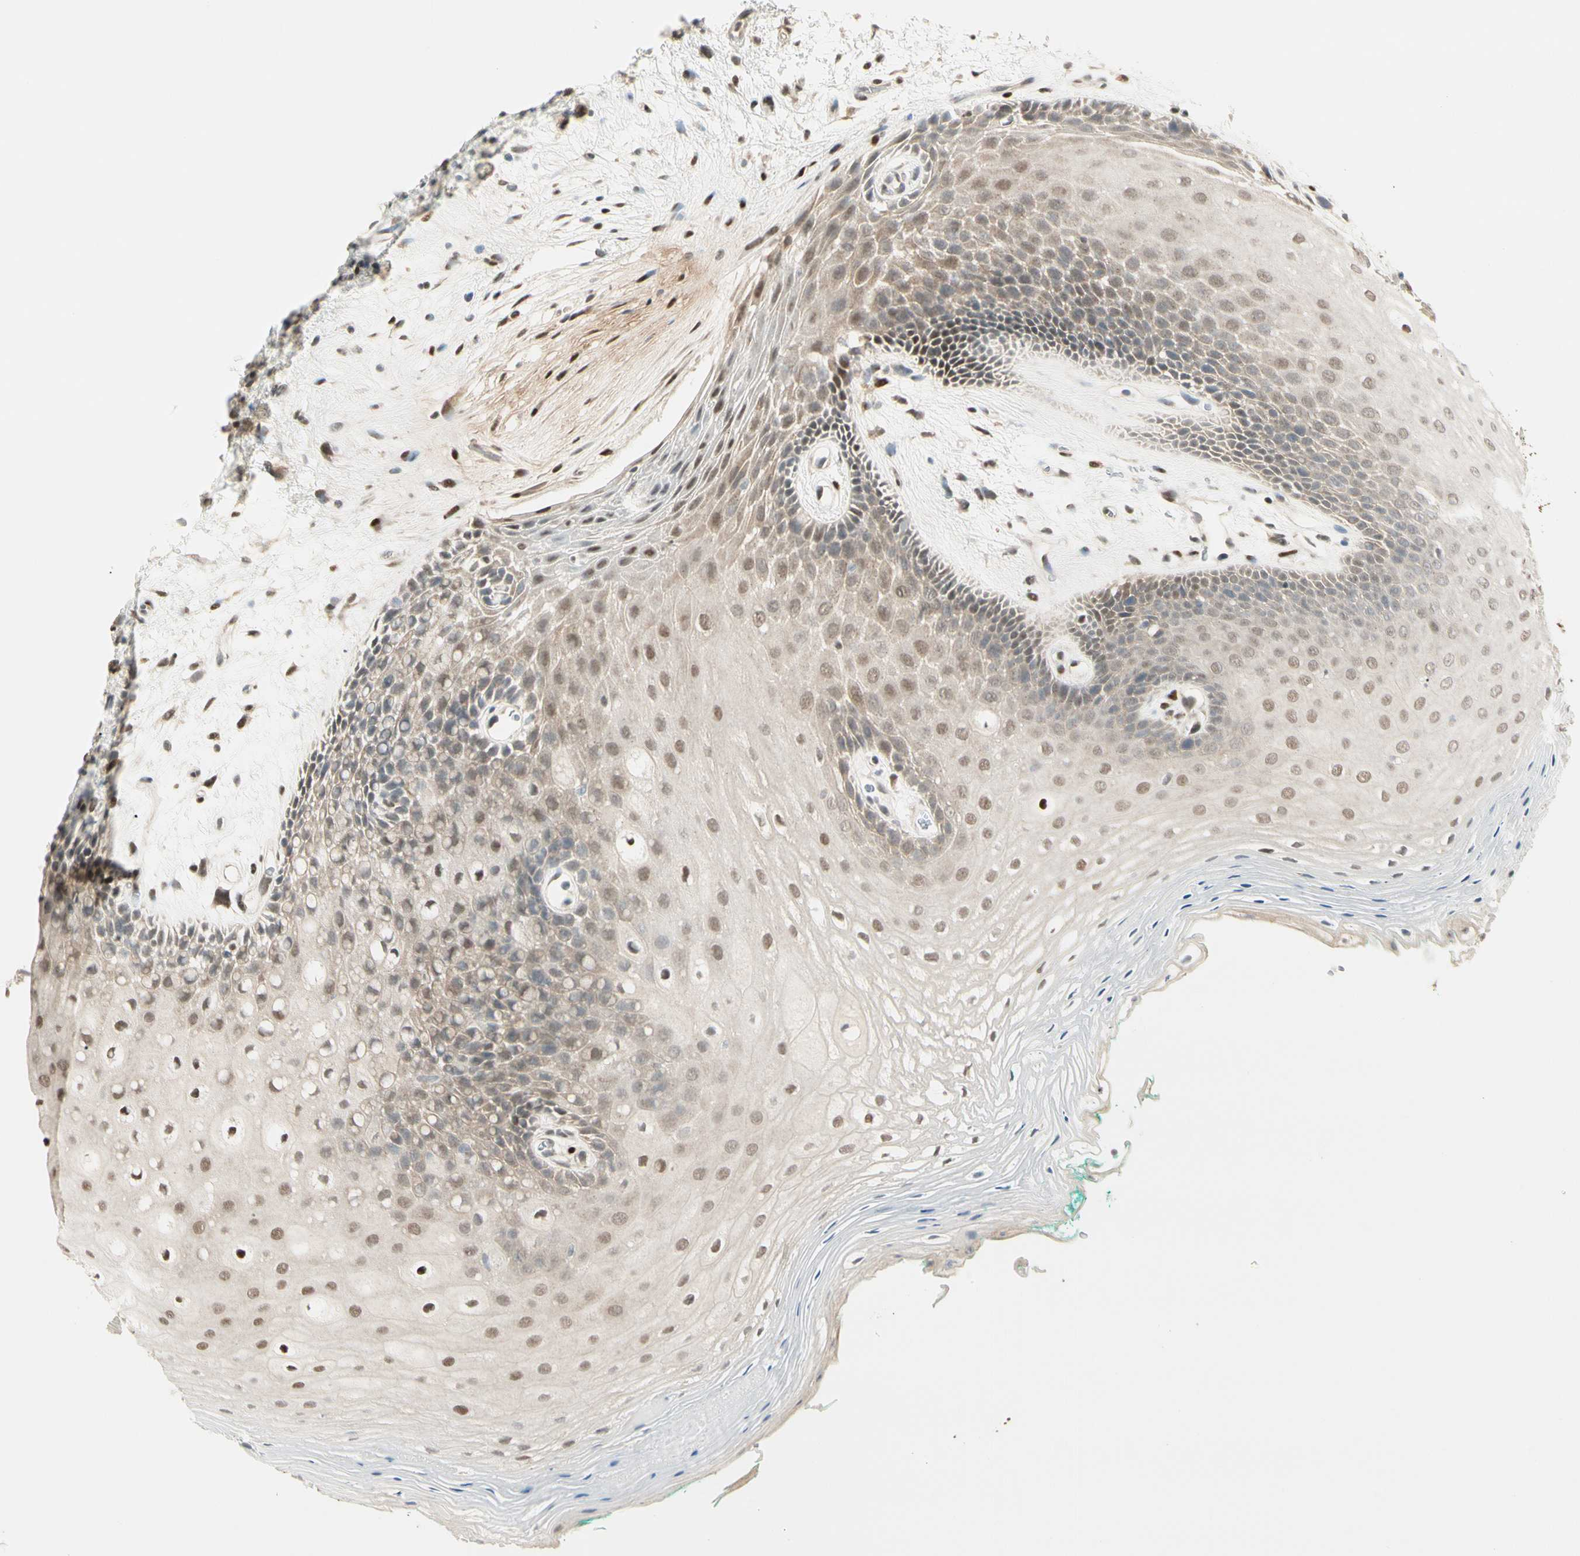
{"staining": {"intensity": "moderate", "quantity": ">75%", "location": "cytoplasmic/membranous,nuclear"}, "tissue": "oral mucosa", "cell_type": "Squamous epithelial cells", "image_type": "normal", "snomed": [{"axis": "morphology", "description": "Normal tissue, NOS"}, {"axis": "topography", "description": "Skeletal muscle"}, {"axis": "topography", "description": "Oral tissue"}, {"axis": "topography", "description": "Peripheral nerve tissue"}], "caption": "Immunohistochemistry (IHC) (DAB (3,3'-diaminobenzidine)) staining of benign oral mucosa exhibits moderate cytoplasmic/membranous,nuclear protein expression in approximately >75% of squamous epithelial cells.", "gene": "ATXN1", "patient": {"sex": "female", "age": 84}}